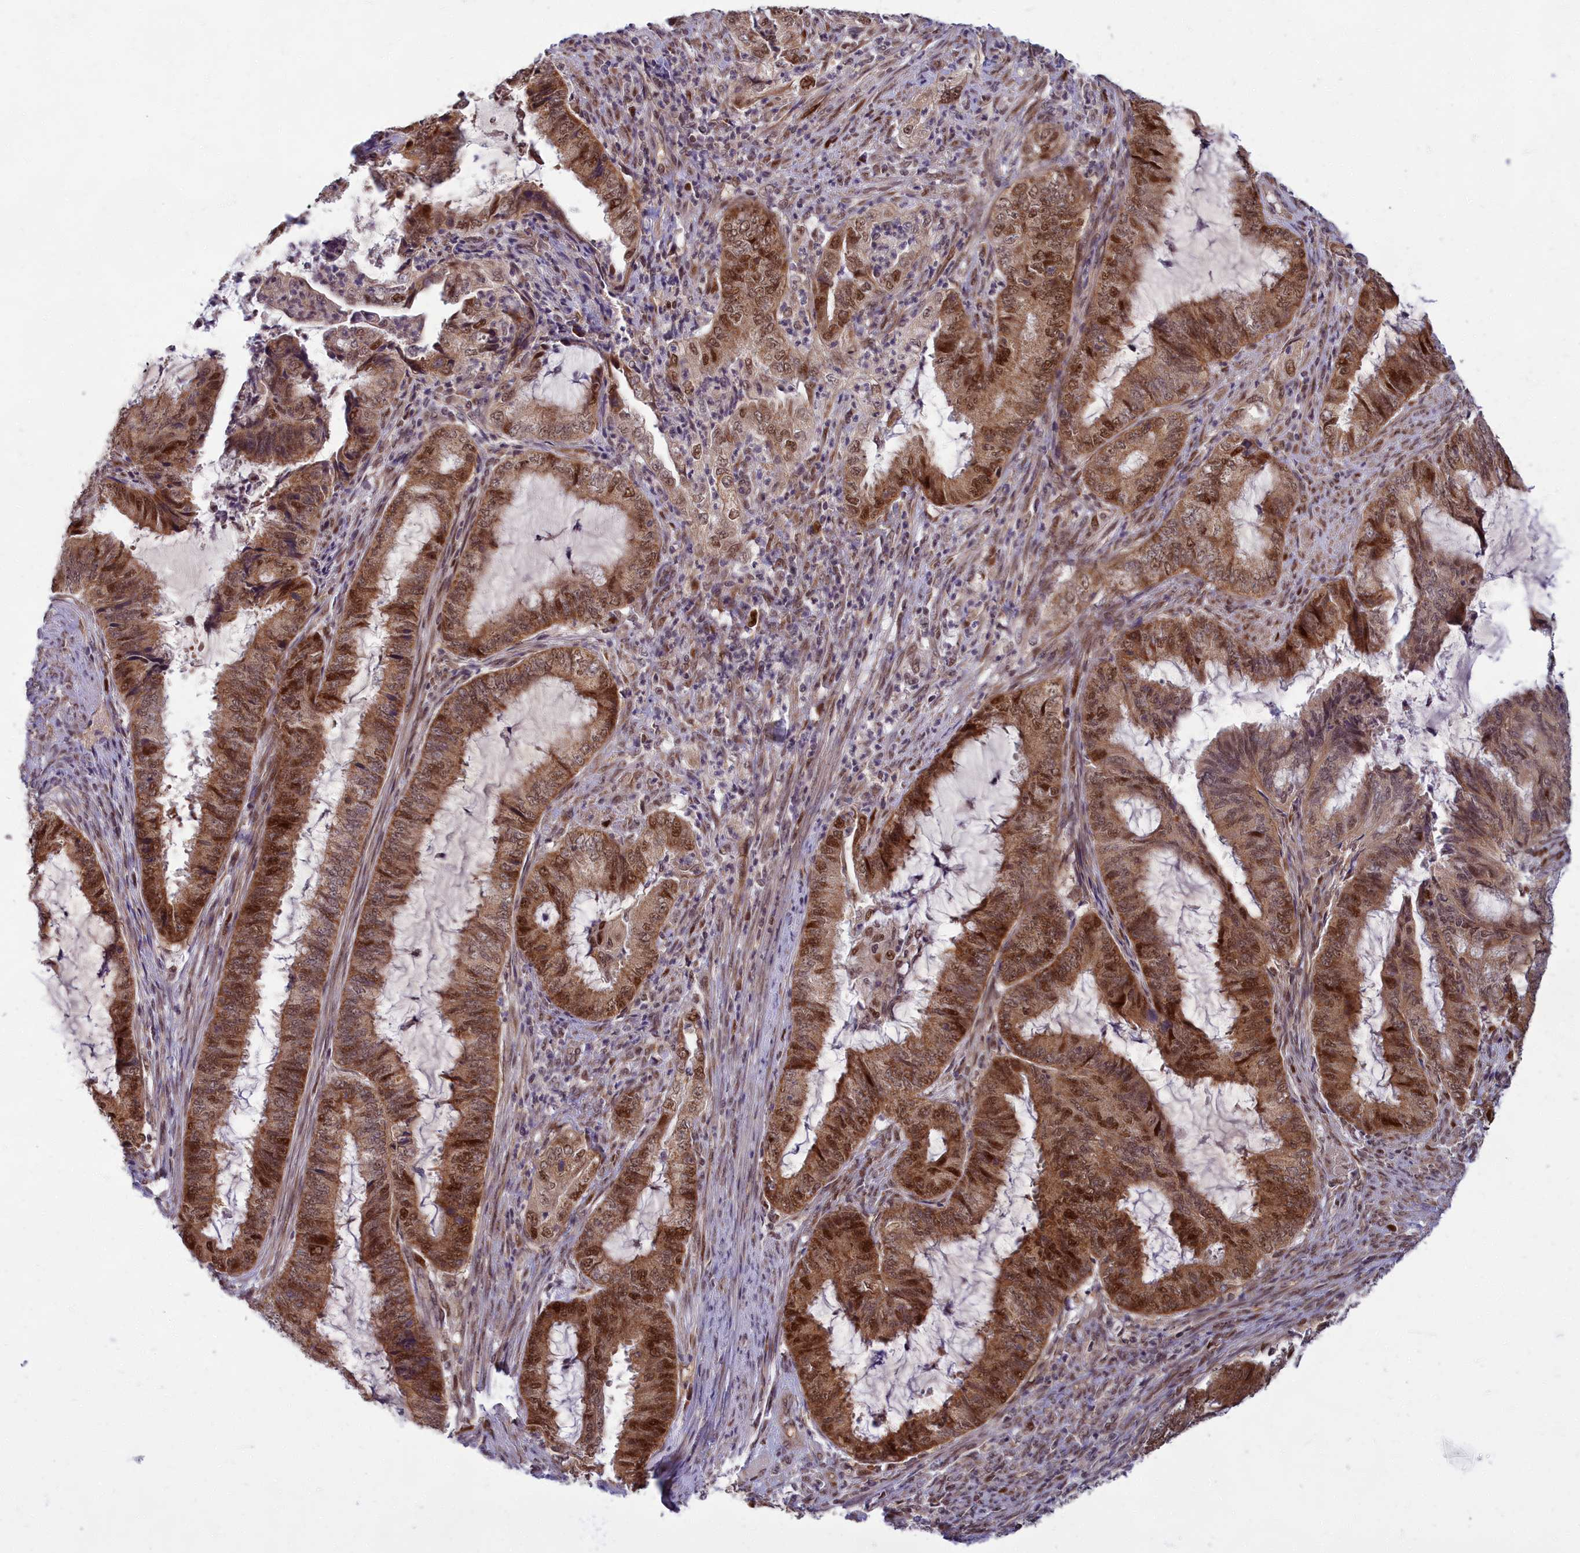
{"staining": {"intensity": "moderate", "quantity": ">75%", "location": "cytoplasmic/membranous,nuclear"}, "tissue": "endometrial cancer", "cell_type": "Tumor cells", "image_type": "cancer", "snomed": [{"axis": "morphology", "description": "Adenocarcinoma, NOS"}, {"axis": "topography", "description": "Endometrium"}], "caption": "Immunohistochemical staining of human endometrial adenocarcinoma shows medium levels of moderate cytoplasmic/membranous and nuclear protein positivity in approximately >75% of tumor cells.", "gene": "EARS2", "patient": {"sex": "female", "age": 51}}